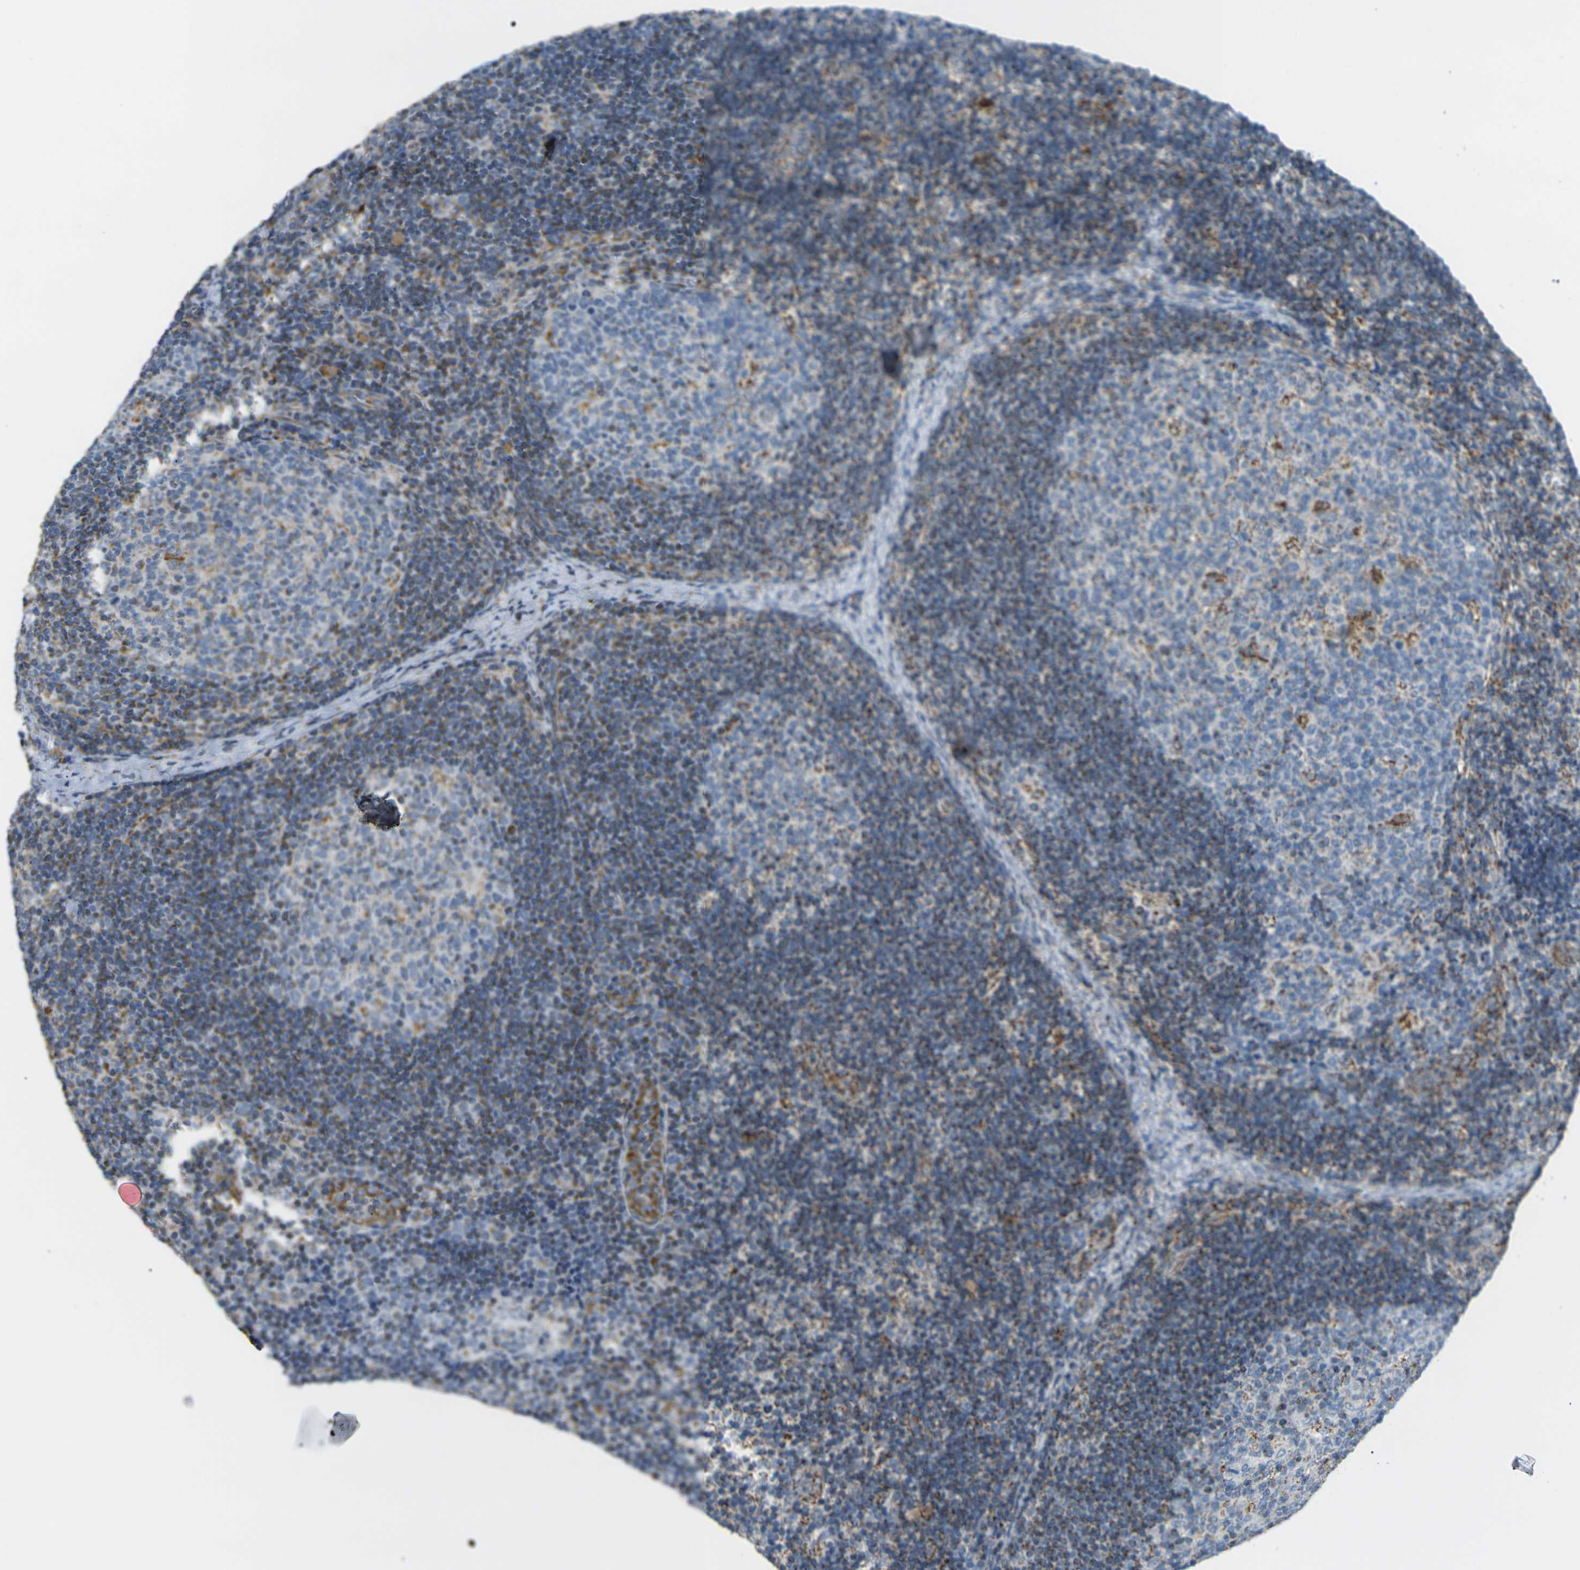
{"staining": {"intensity": "moderate", "quantity": "<25%", "location": "cytoplasmic/membranous"}, "tissue": "lymph node", "cell_type": "Germinal center cells", "image_type": "normal", "snomed": [{"axis": "morphology", "description": "Normal tissue, NOS"}, {"axis": "topography", "description": "Lymph node"}], "caption": "Approximately <25% of germinal center cells in unremarkable lymph node demonstrate moderate cytoplasmic/membranous protein staining as visualized by brown immunohistochemical staining.", "gene": "CYB5R1", "patient": {"sex": "female", "age": 14}}